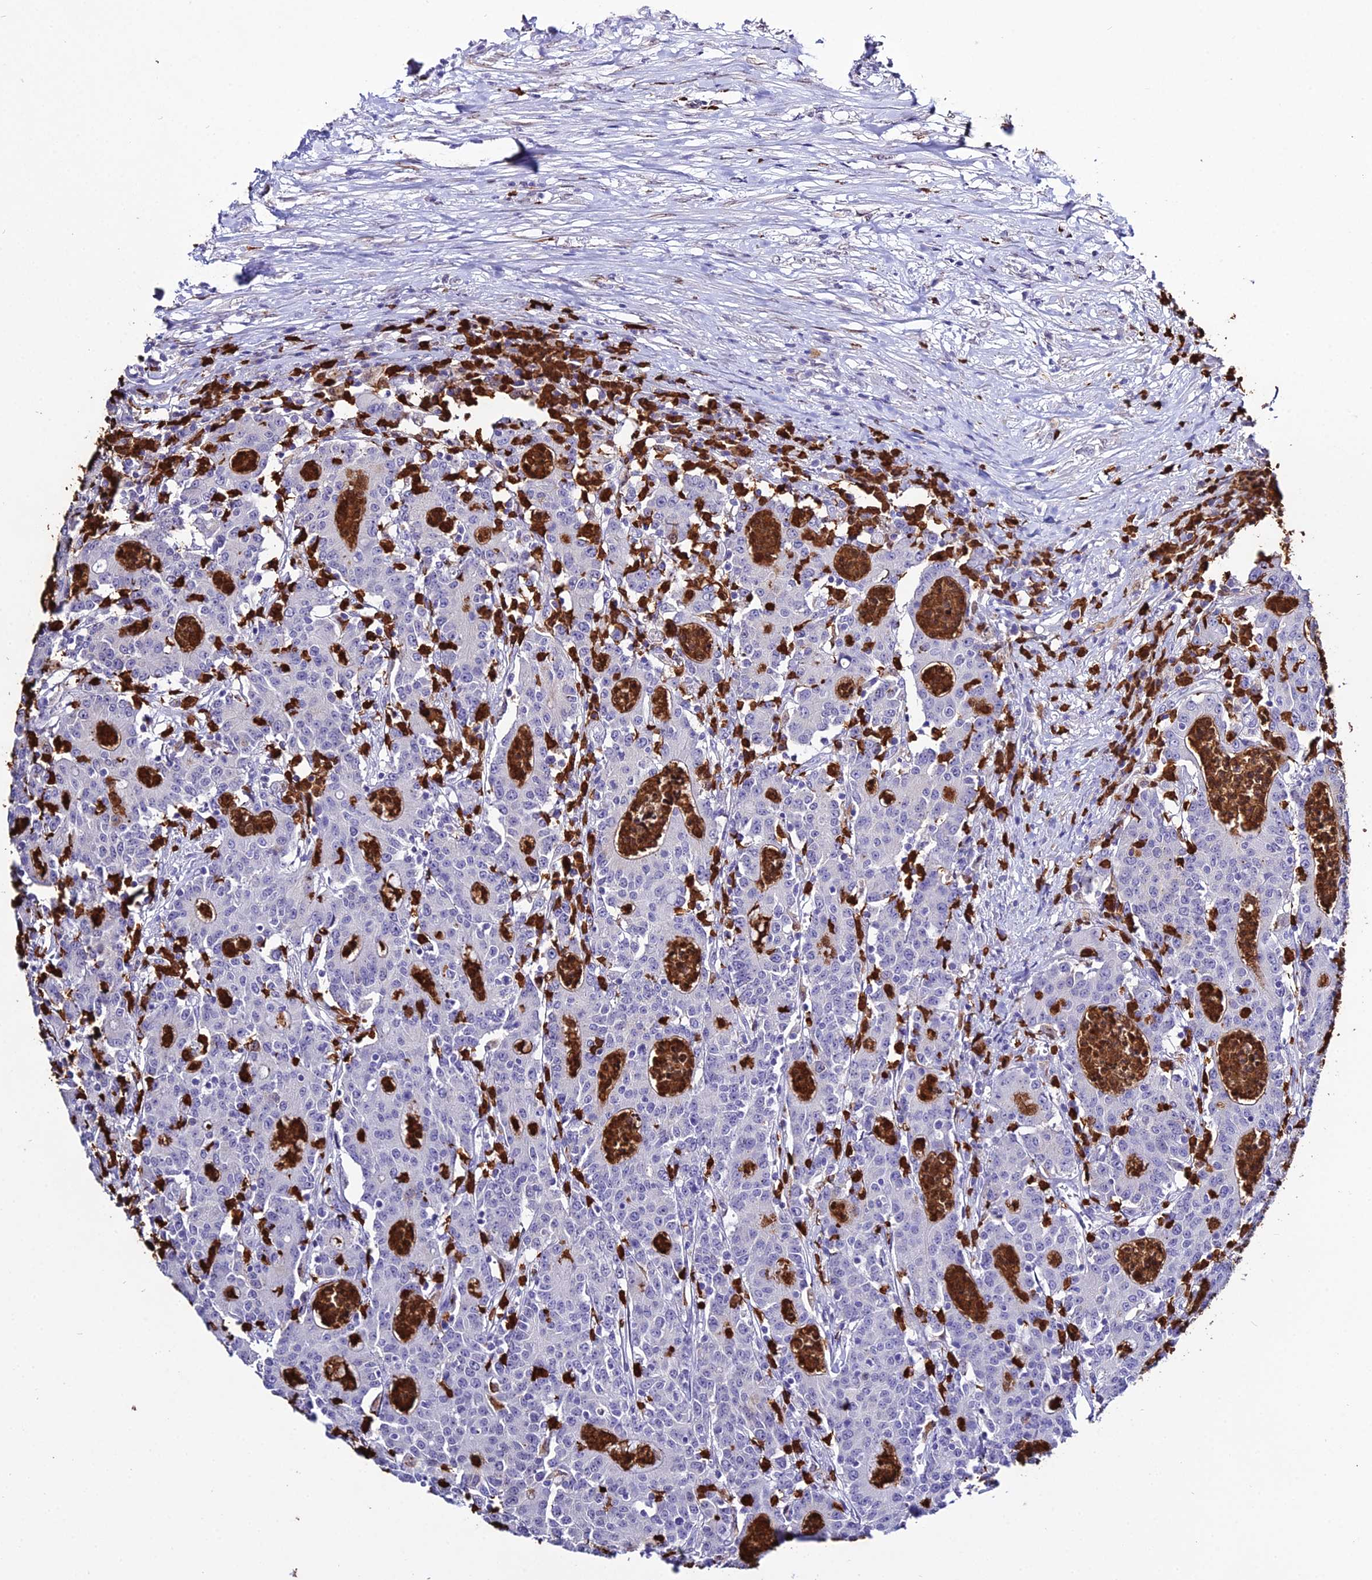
{"staining": {"intensity": "negative", "quantity": "none", "location": "none"}, "tissue": "colorectal cancer", "cell_type": "Tumor cells", "image_type": "cancer", "snomed": [{"axis": "morphology", "description": "Adenocarcinoma, NOS"}, {"axis": "topography", "description": "Colon"}], "caption": "Immunohistochemistry (IHC) of human colorectal cancer shows no staining in tumor cells.", "gene": "MCM10", "patient": {"sex": "male", "age": 83}}